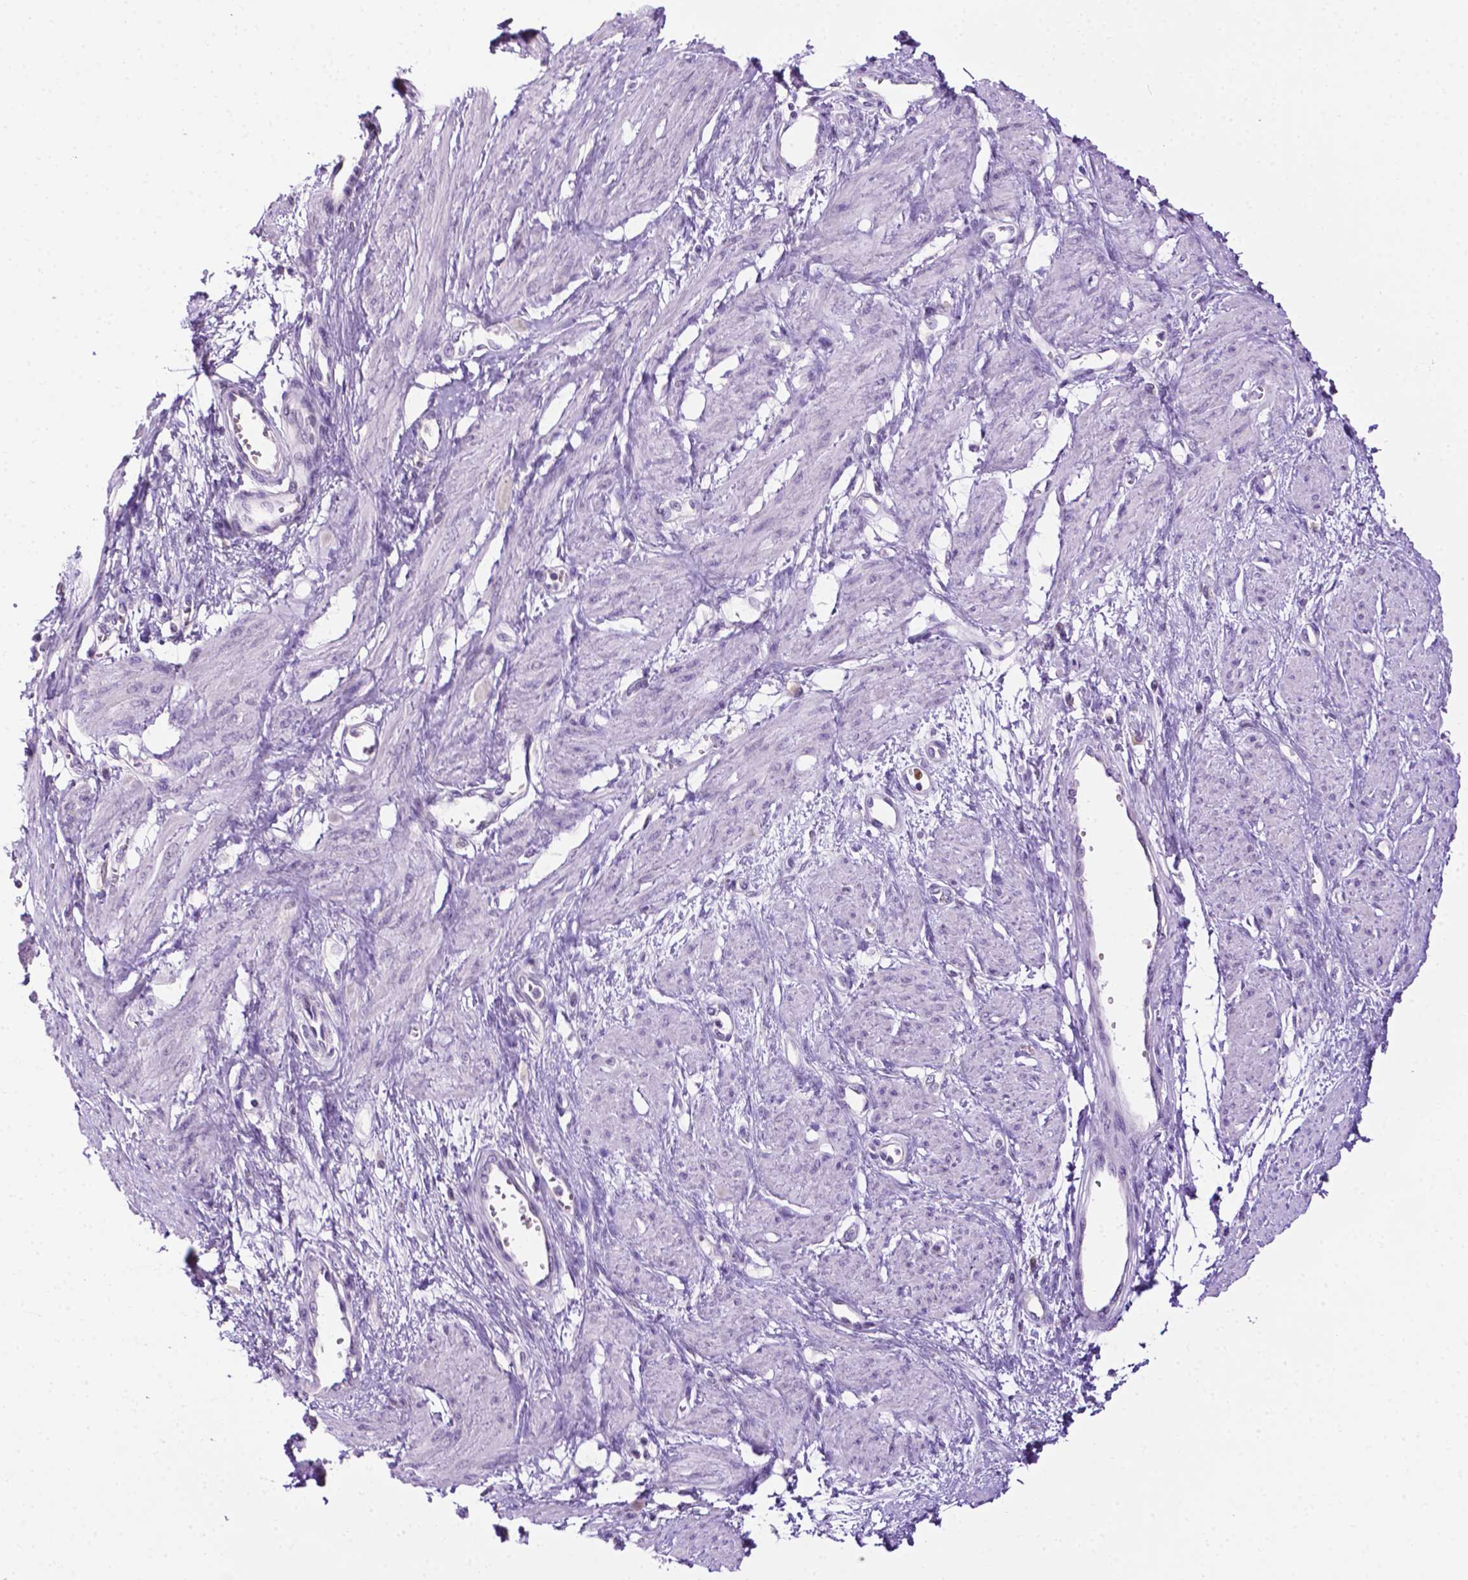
{"staining": {"intensity": "negative", "quantity": "none", "location": "none"}, "tissue": "smooth muscle", "cell_type": "Smooth muscle cells", "image_type": "normal", "snomed": [{"axis": "morphology", "description": "Normal tissue, NOS"}, {"axis": "topography", "description": "Smooth muscle"}, {"axis": "topography", "description": "Uterus"}], "caption": "Smooth muscle cells show no significant positivity in normal smooth muscle. (DAB (3,3'-diaminobenzidine) IHC with hematoxylin counter stain).", "gene": "MMP27", "patient": {"sex": "female", "age": 39}}